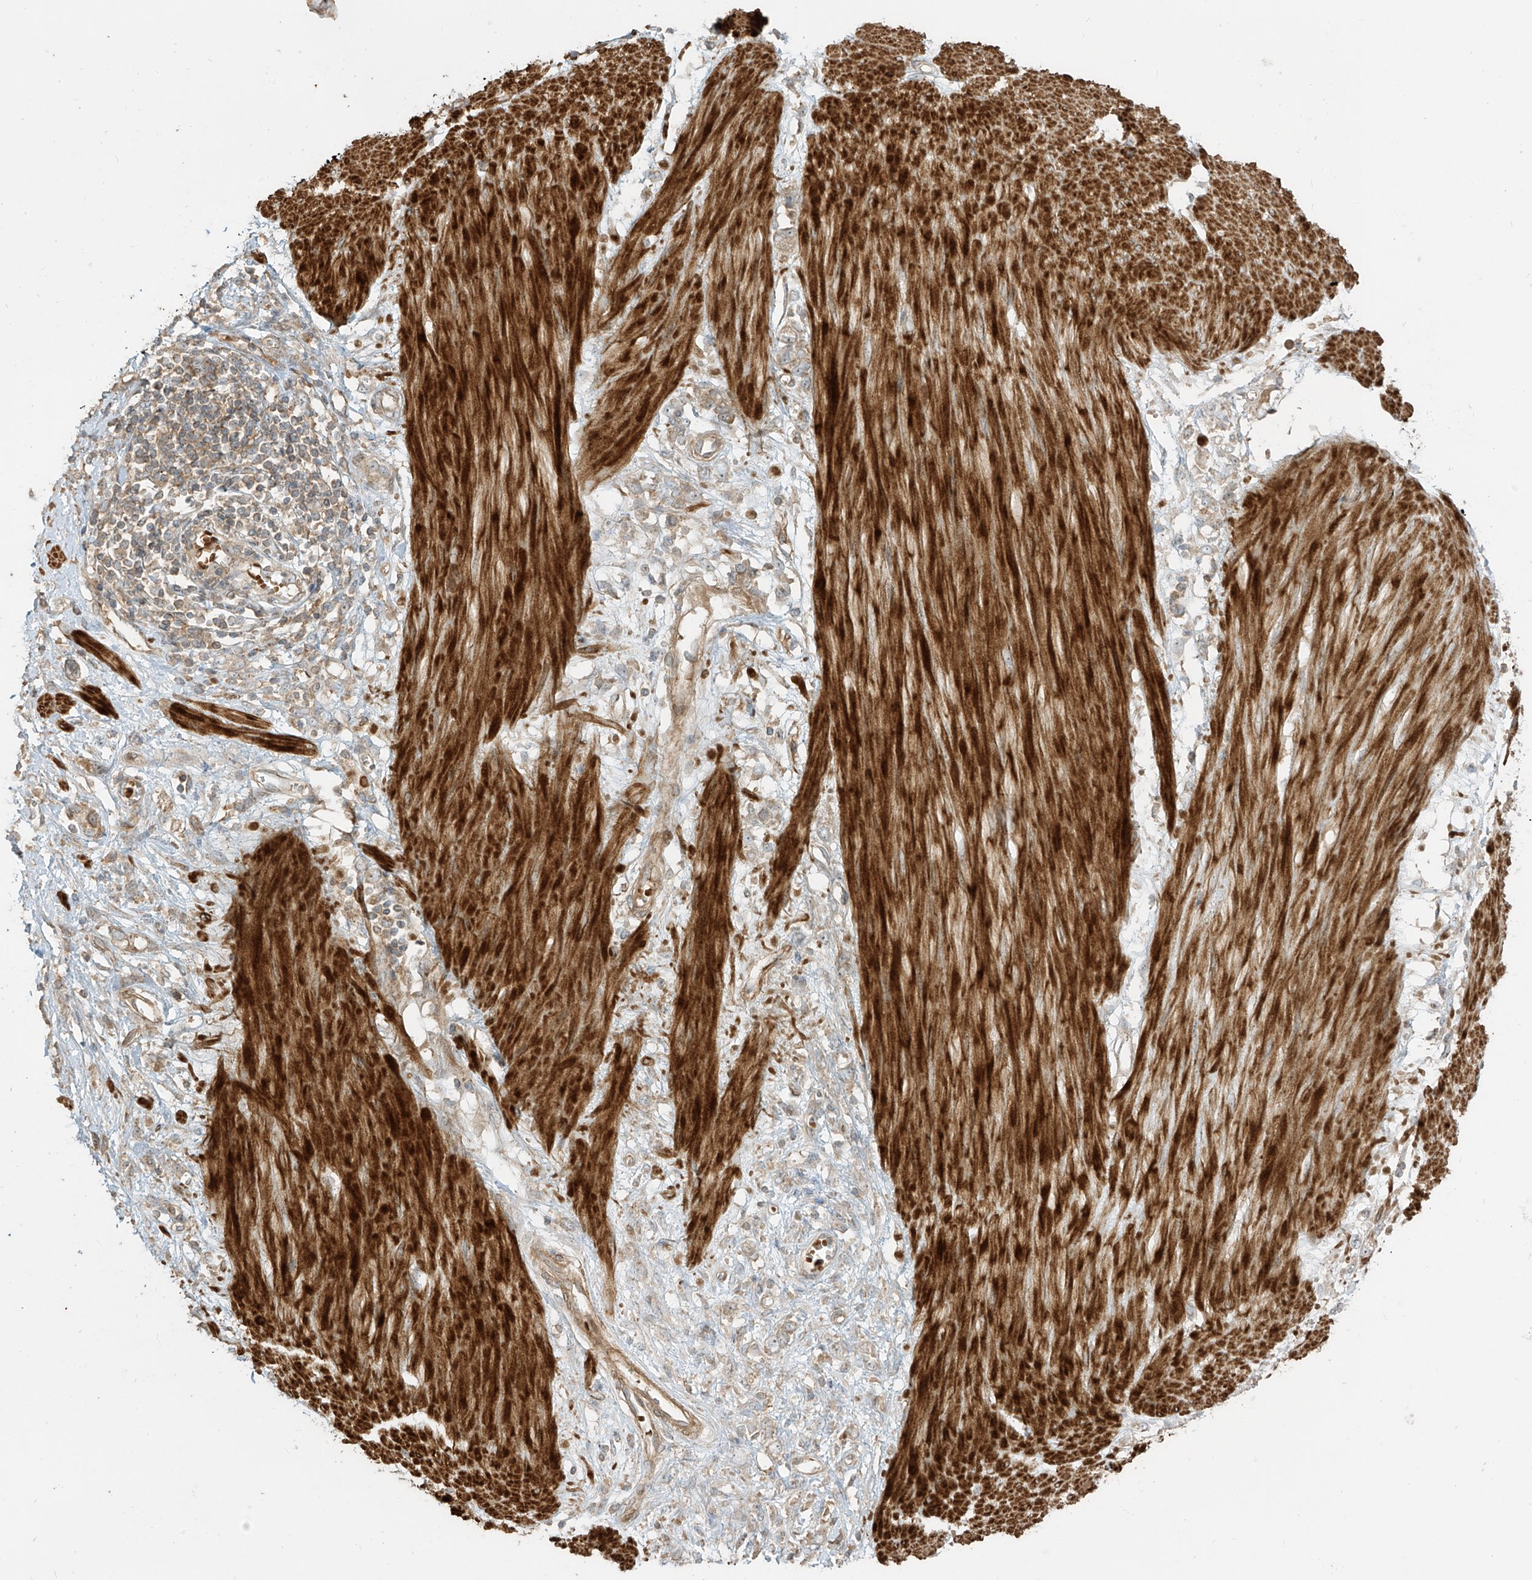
{"staining": {"intensity": "weak", "quantity": "25%-75%", "location": "cytoplasmic/membranous"}, "tissue": "stomach cancer", "cell_type": "Tumor cells", "image_type": "cancer", "snomed": [{"axis": "morphology", "description": "Adenocarcinoma, NOS"}, {"axis": "topography", "description": "Stomach"}], "caption": "Protein expression analysis of human stomach cancer reveals weak cytoplasmic/membranous staining in about 25%-75% of tumor cells.", "gene": "ENTR1", "patient": {"sex": "female", "age": 76}}